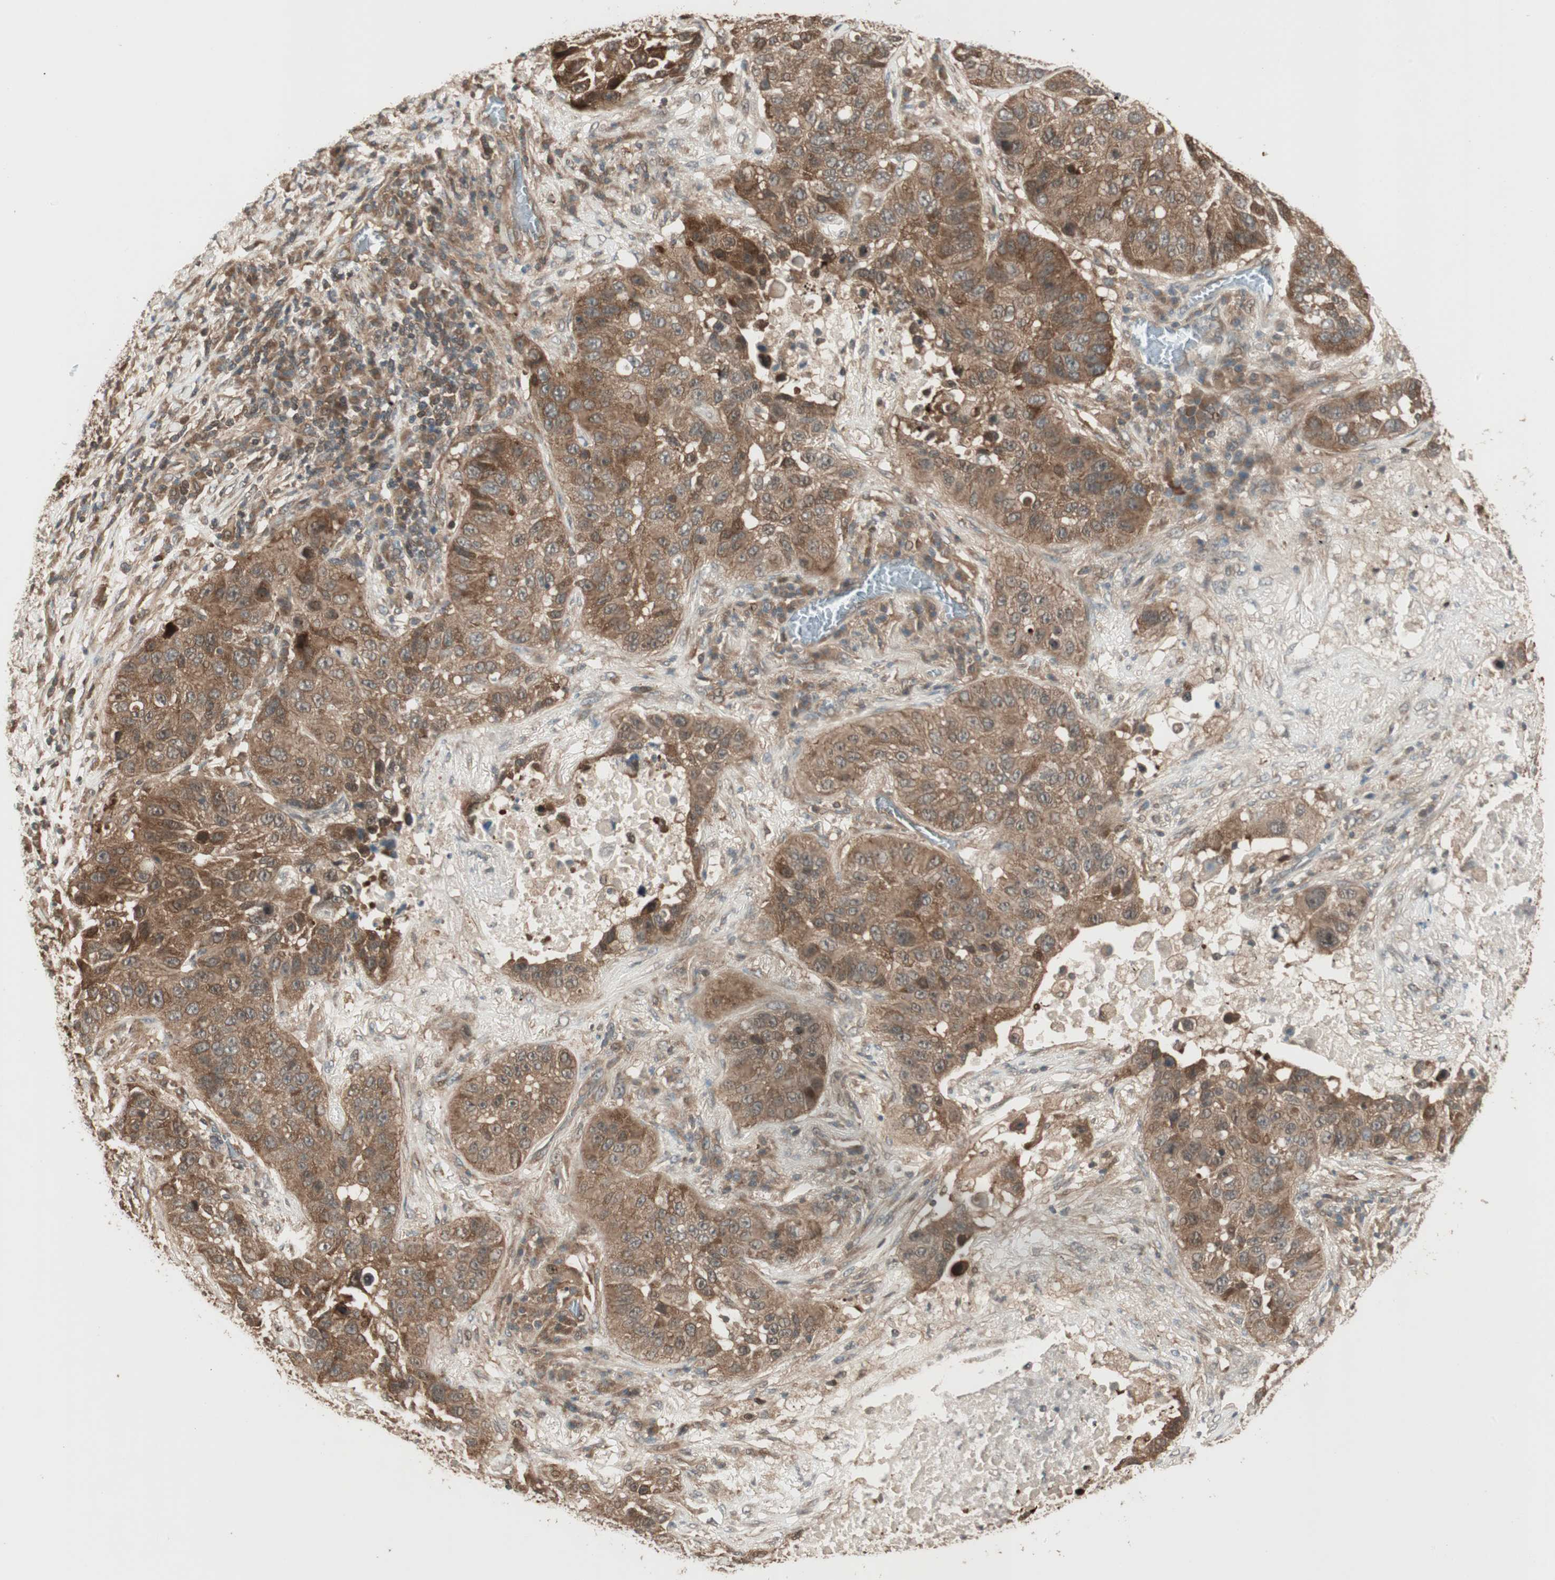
{"staining": {"intensity": "moderate", "quantity": ">75%", "location": "cytoplasmic/membranous"}, "tissue": "lung cancer", "cell_type": "Tumor cells", "image_type": "cancer", "snomed": [{"axis": "morphology", "description": "Squamous cell carcinoma, NOS"}, {"axis": "topography", "description": "Lung"}], "caption": "There is medium levels of moderate cytoplasmic/membranous staining in tumor cells of lung cancer (squamous cell carcinoma), as demonstrated by immunohistochemical staining (brown color).", "gene": "CNOT4", "patient": {"sex": "male", "age": 57}}